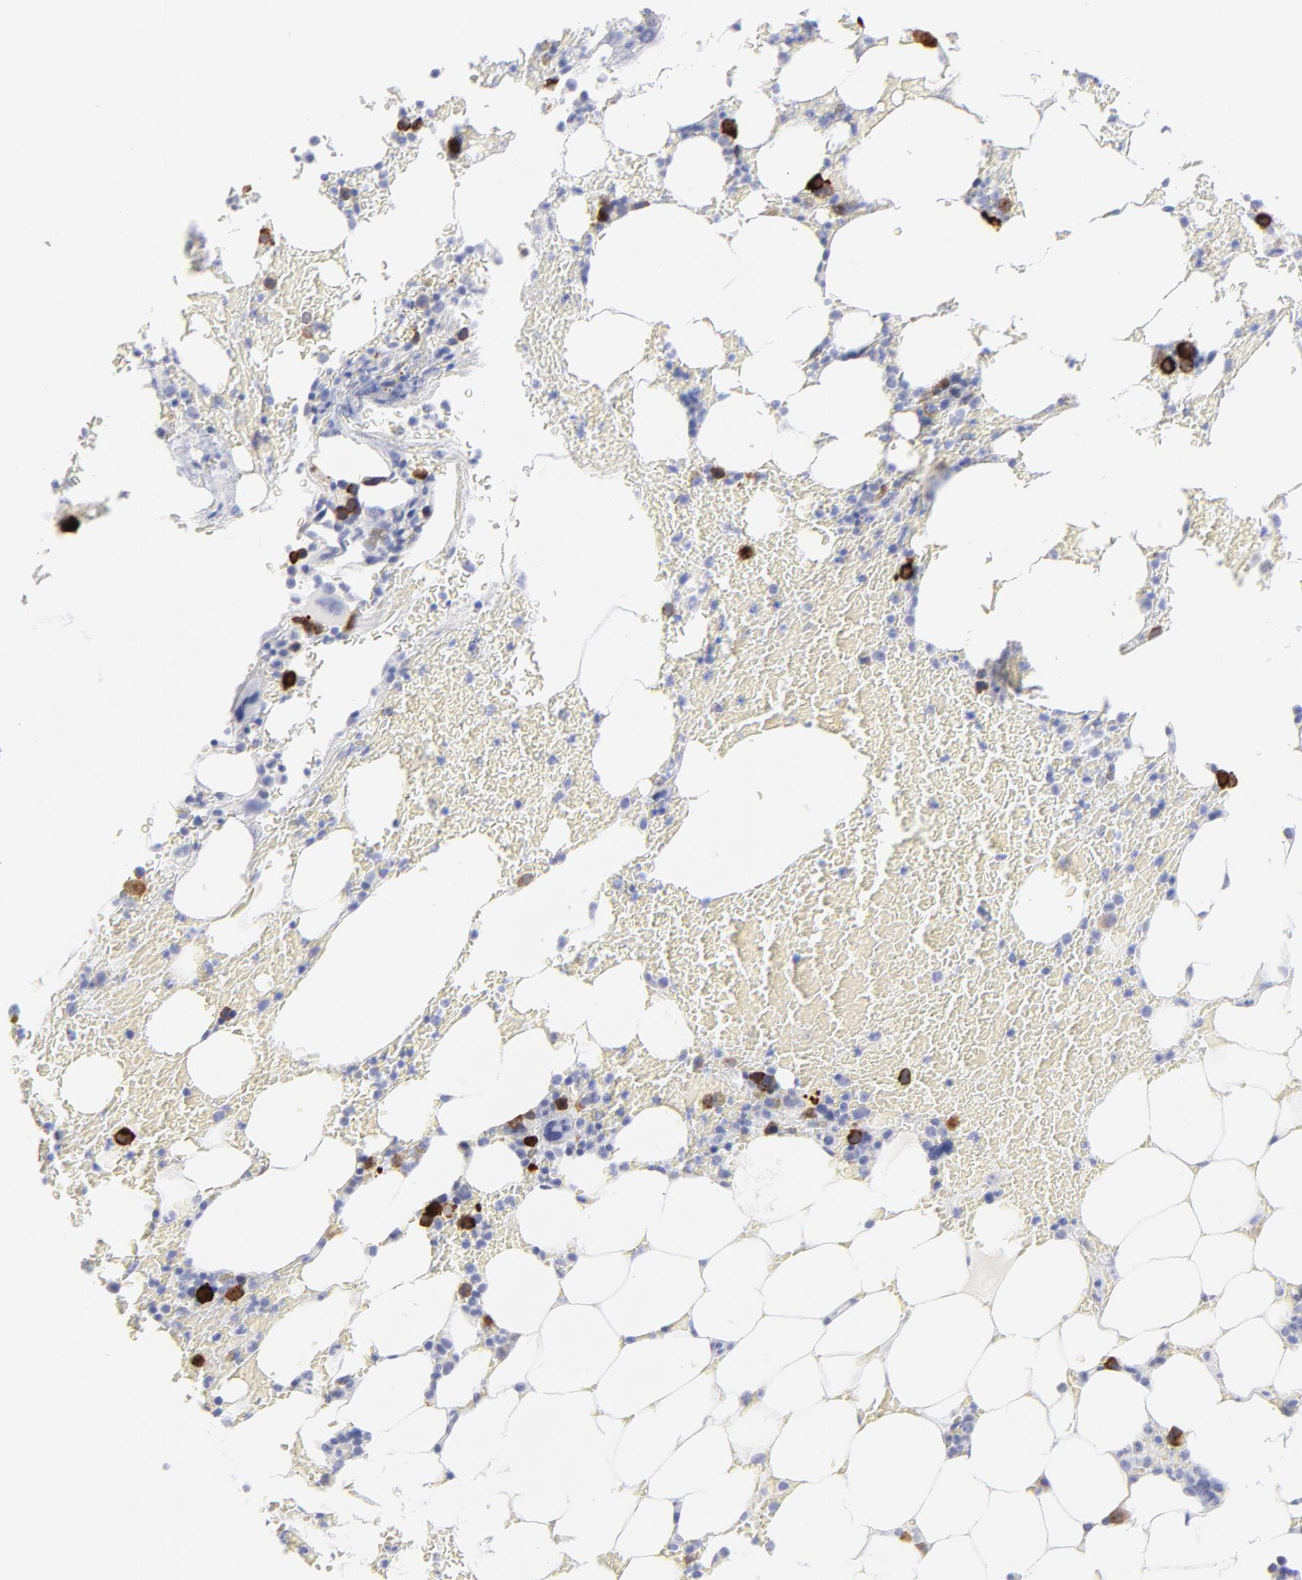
{"staining": {"intensity": "strong", "quantity": "25%-75%", "location": "cytoplasmic/membranous"}, "tissue": "bone marrow", "cell_type": "Hematopoietic cells", "image_type": "normal", "snomed": [{"axis": "morphology", "description": "Normal tissue, NOS"}, {"axis": "topography", "description": "Bone marrow"}], "caption": "Bone marrow stained with IHC exhibits strong cytoplasmic/membranous staining in about 25%-75% of hematopoietic cells.", "gene": "CCNB1", "patient": {"sex": "female", "age": 73}}